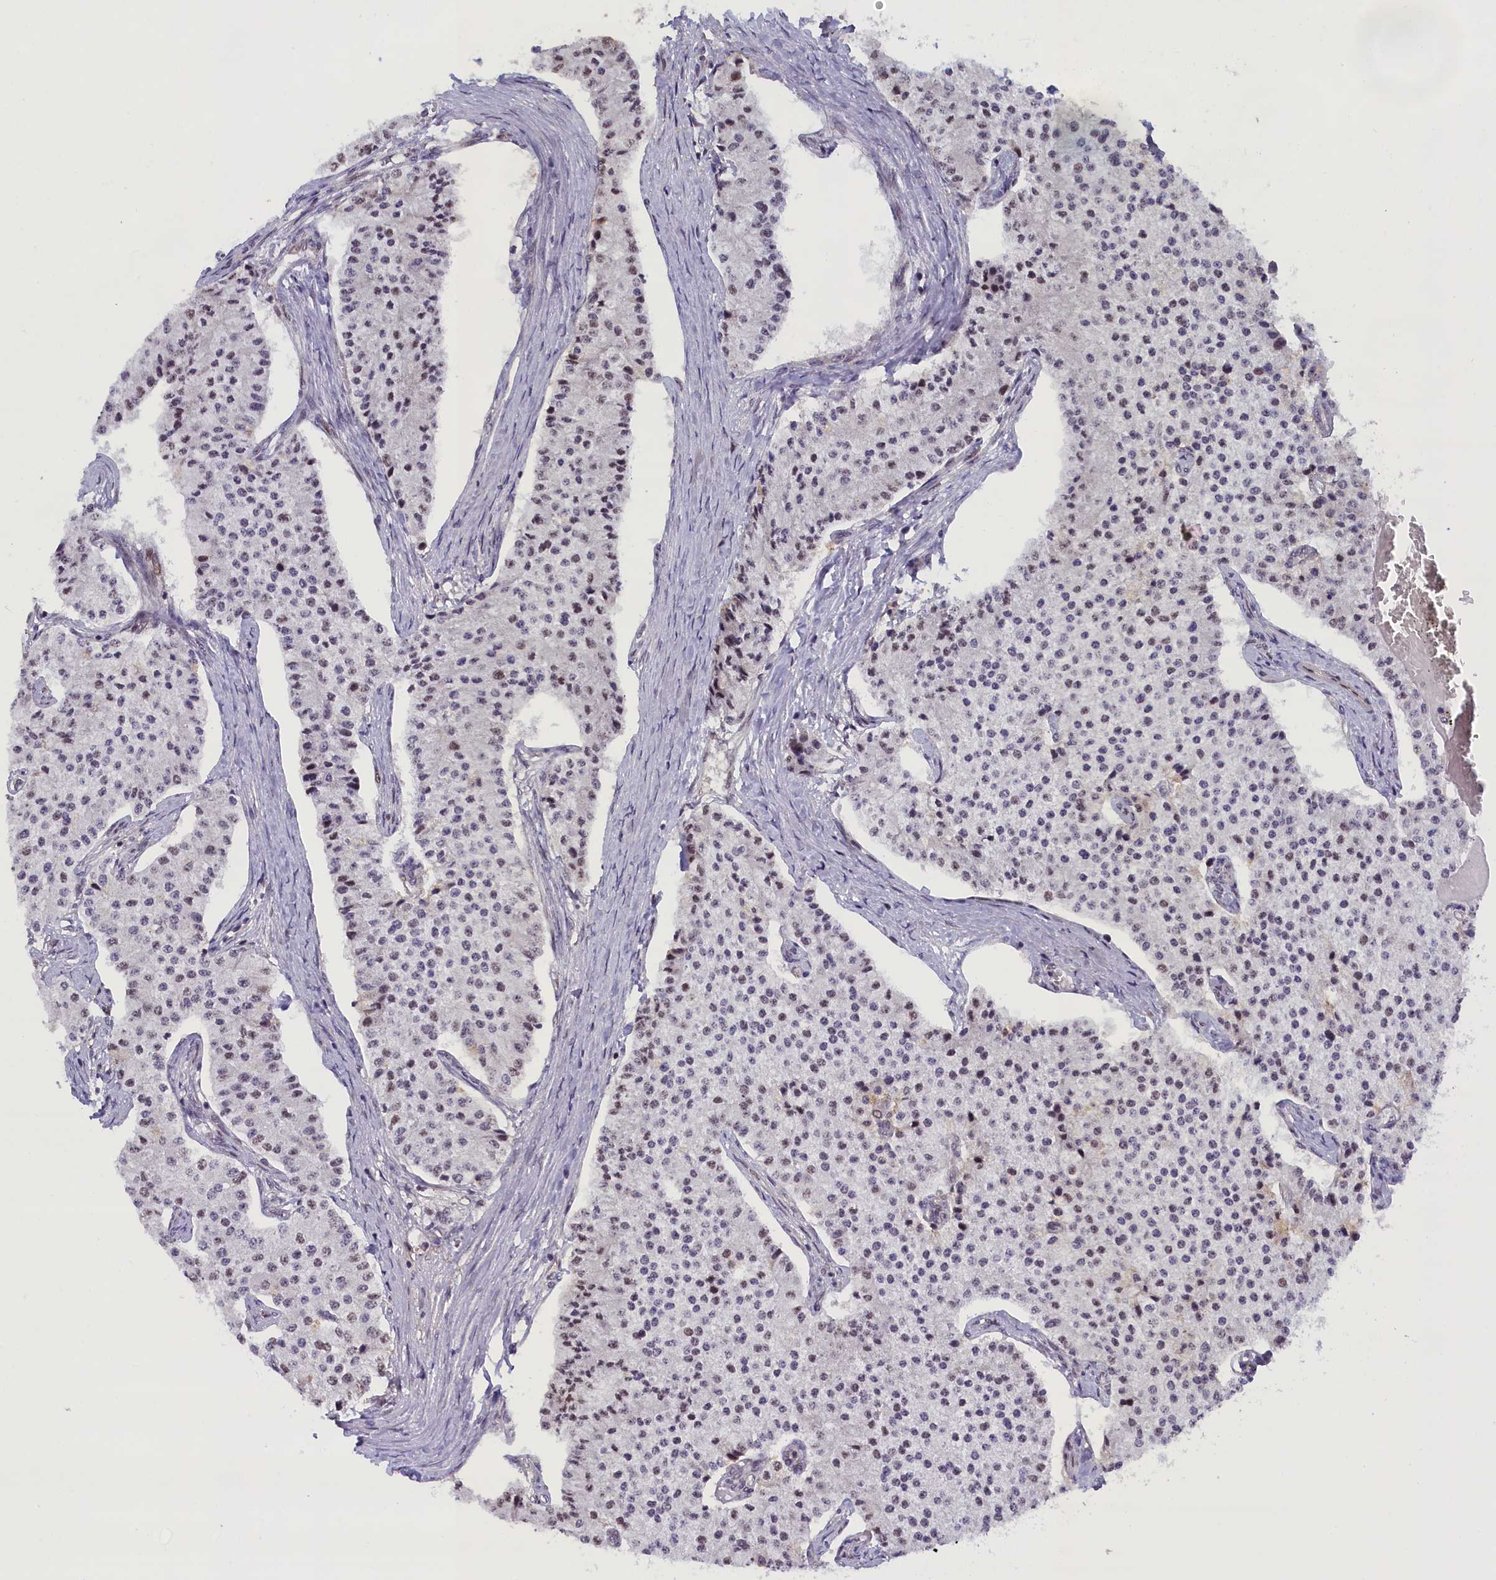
{"staining": {"intensity": "weak", "quantity": "<25%", "location": "nuclear"}, "tissue": "carcinoid", "cell_type": "Tumor cells", "image_type": "cancer", "snomed": [{"axis": "morphology", "description": "Carcinoid, malignant, NOS"}, {"axis": "topography", "description": "Colon"}], "caption": "A high-resolution histopathology image shows immunohistochemistry staining of carcinoid (malignant), which shows no significant expression in tumor cells. (DAB (3,3'-diaminobenzidine) immunohistochemistry visualized using brightfield microscopy, high magnification).", "gene": "FCHO1", "patient": {"sex": "female", "age": 52}}